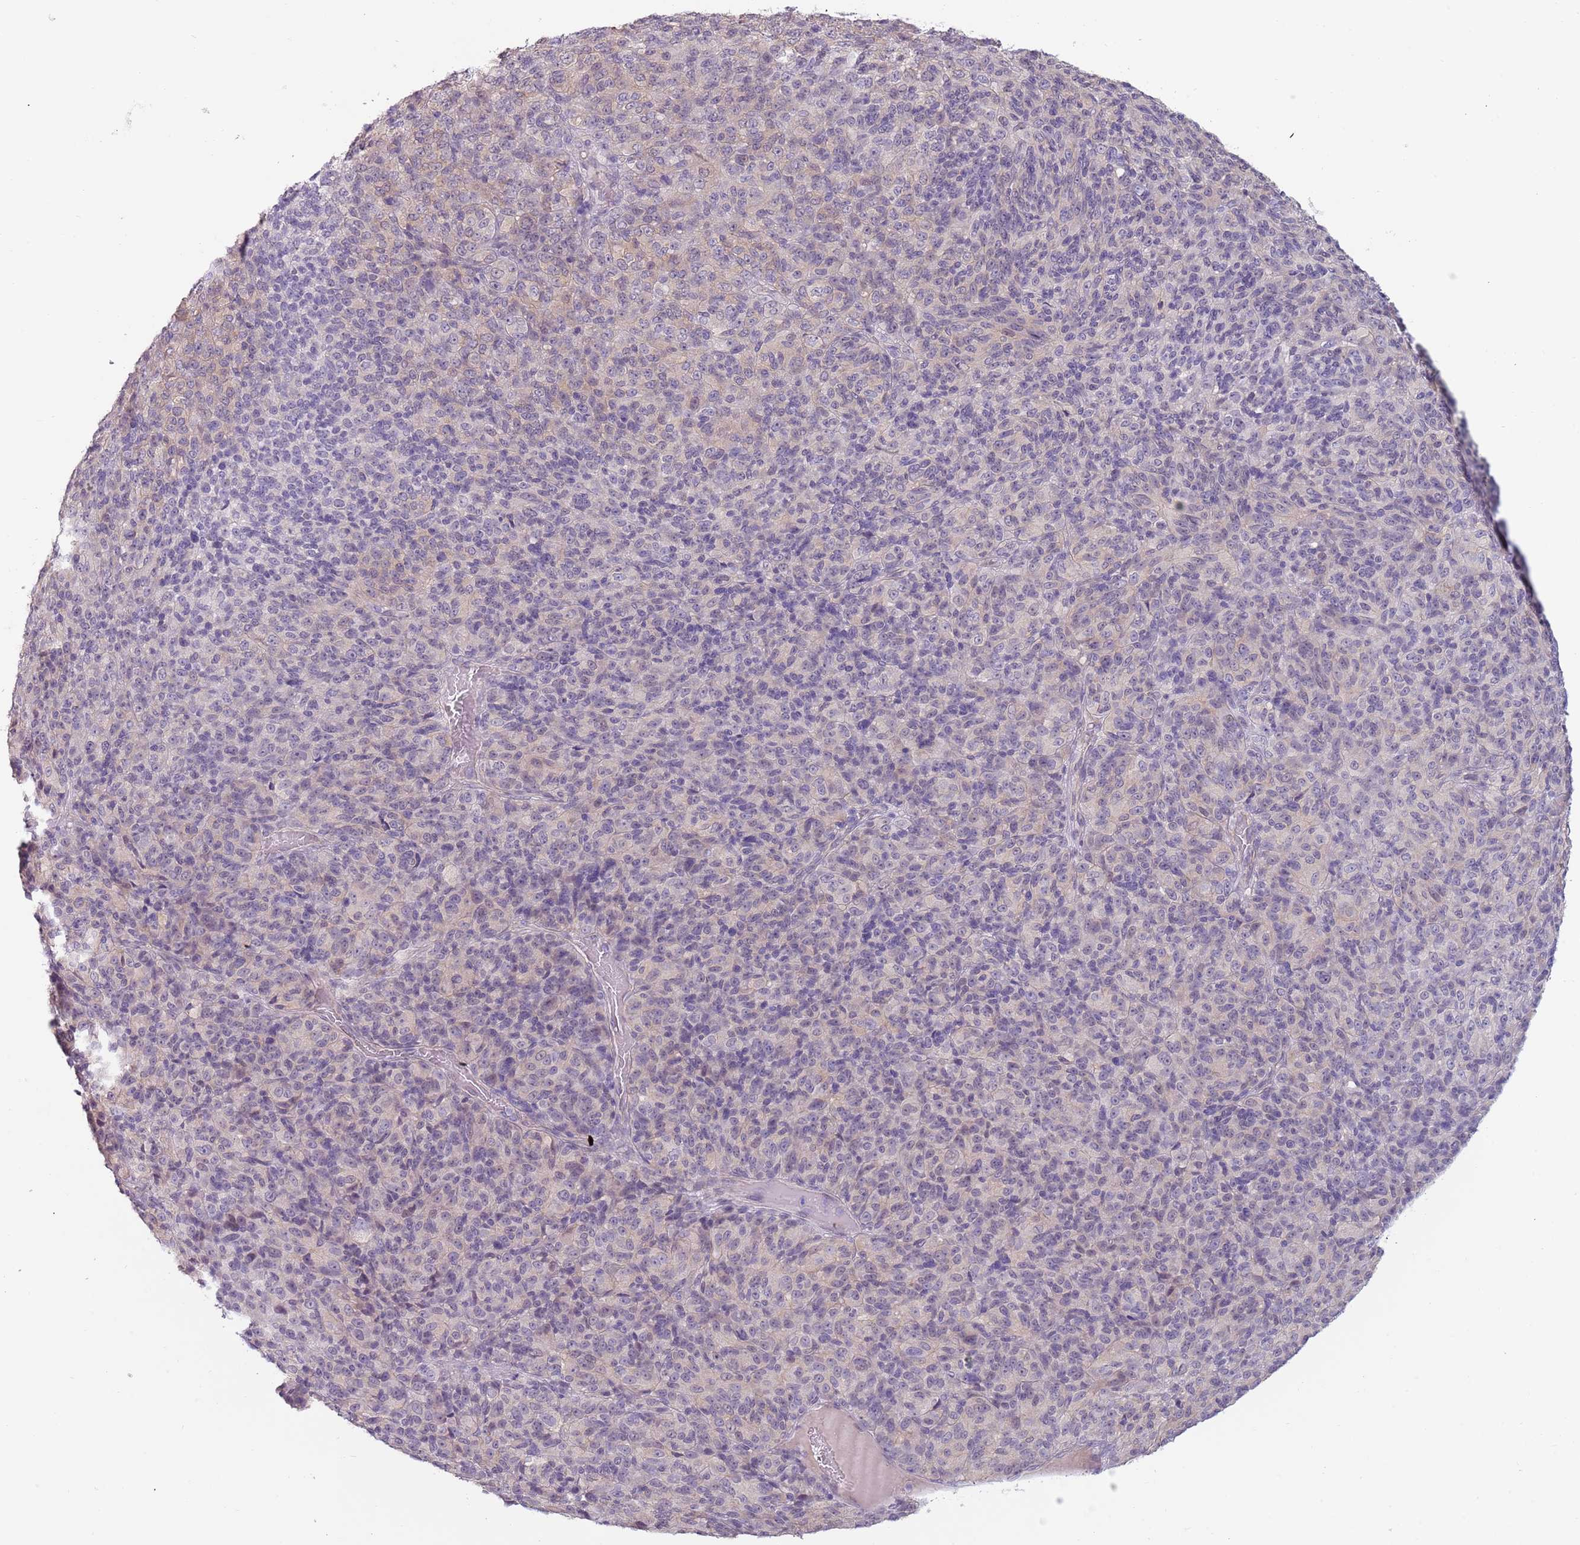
{"staining": {"intensity": "negative", "quantity": "none", "location": "none"}, "tissue": "melanoma", "cell_type": "Tumor cells", "image_type": "cancer", "snomed": [{"axis": "morphology", "description": "Malignant melanoma, Metastatic site"}, {"axis": "topography", "description": "Brain"}], "caption": "High magnification brightfield microscopy of malignant melanoma (metastatic site) stained with DAB (3,3'-diaminobenzidine) (brown) and counterstained with hematoxylin (blue): tumor cells show no significant positivity.", "gene": "RFX2", "patient": {"sex": "female", "age": 56}}